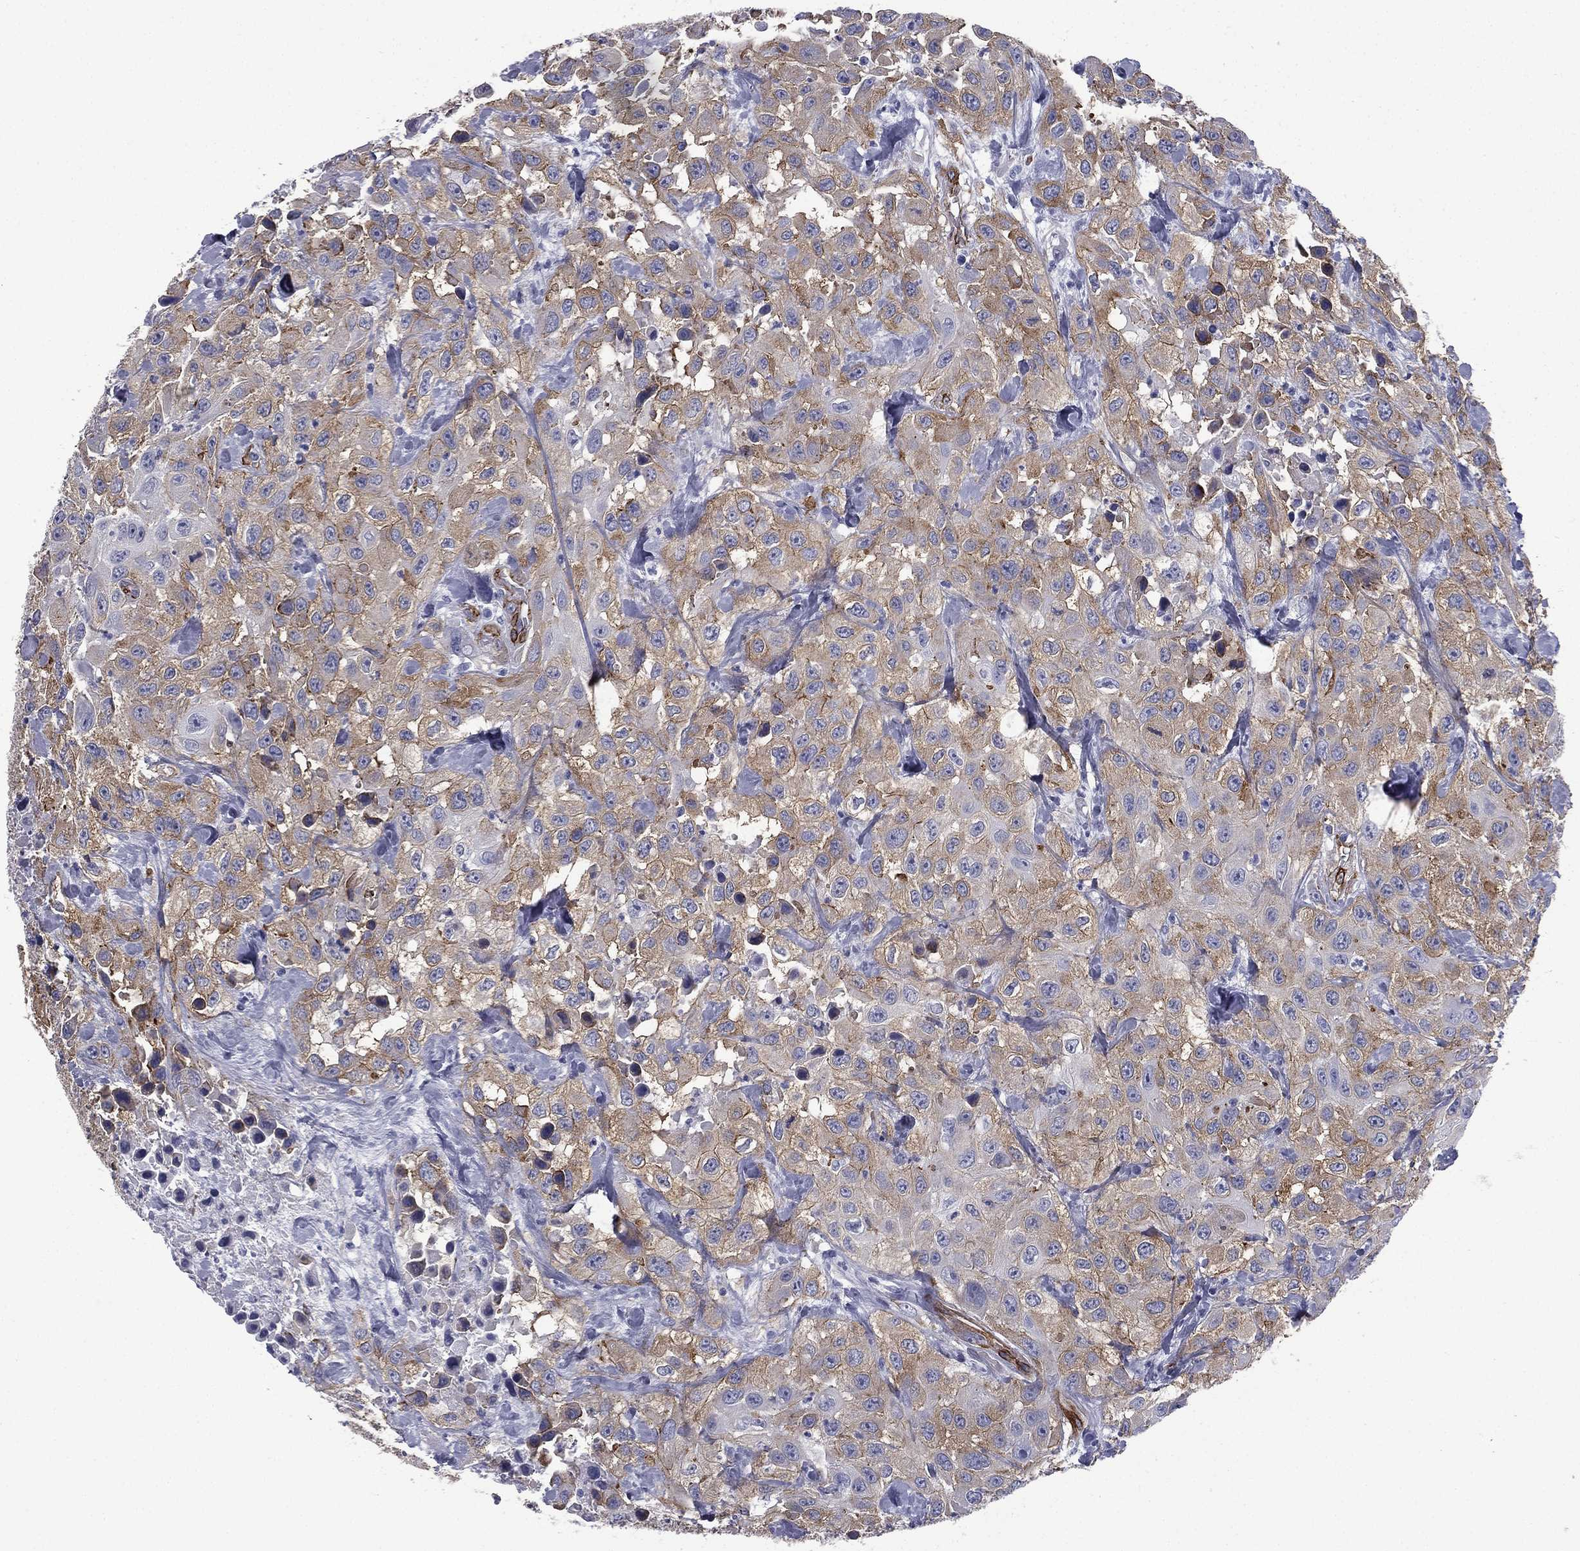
{"staining": {"intensity": "weak", "quantity": "25%-75%", "location": "cytoplasmic/membranous"}, "tissue": "urothelial cancer", "cell_type": "Tumor cells", "image_type": "cancer", "snomed": [{"axis": "morphology", "description": "Urothelial carcinoma, High grade"}, {"axis": "topography", "description": "Urinary bladder"}], "caption": "The micrograph shows staining of urothelial cancer, revealing weak cytoplasmic/membranous protein staining (brown color) within tumor cells.", "gene": "CAVIN3", "patient": {"sex": "male", "age": 79}}